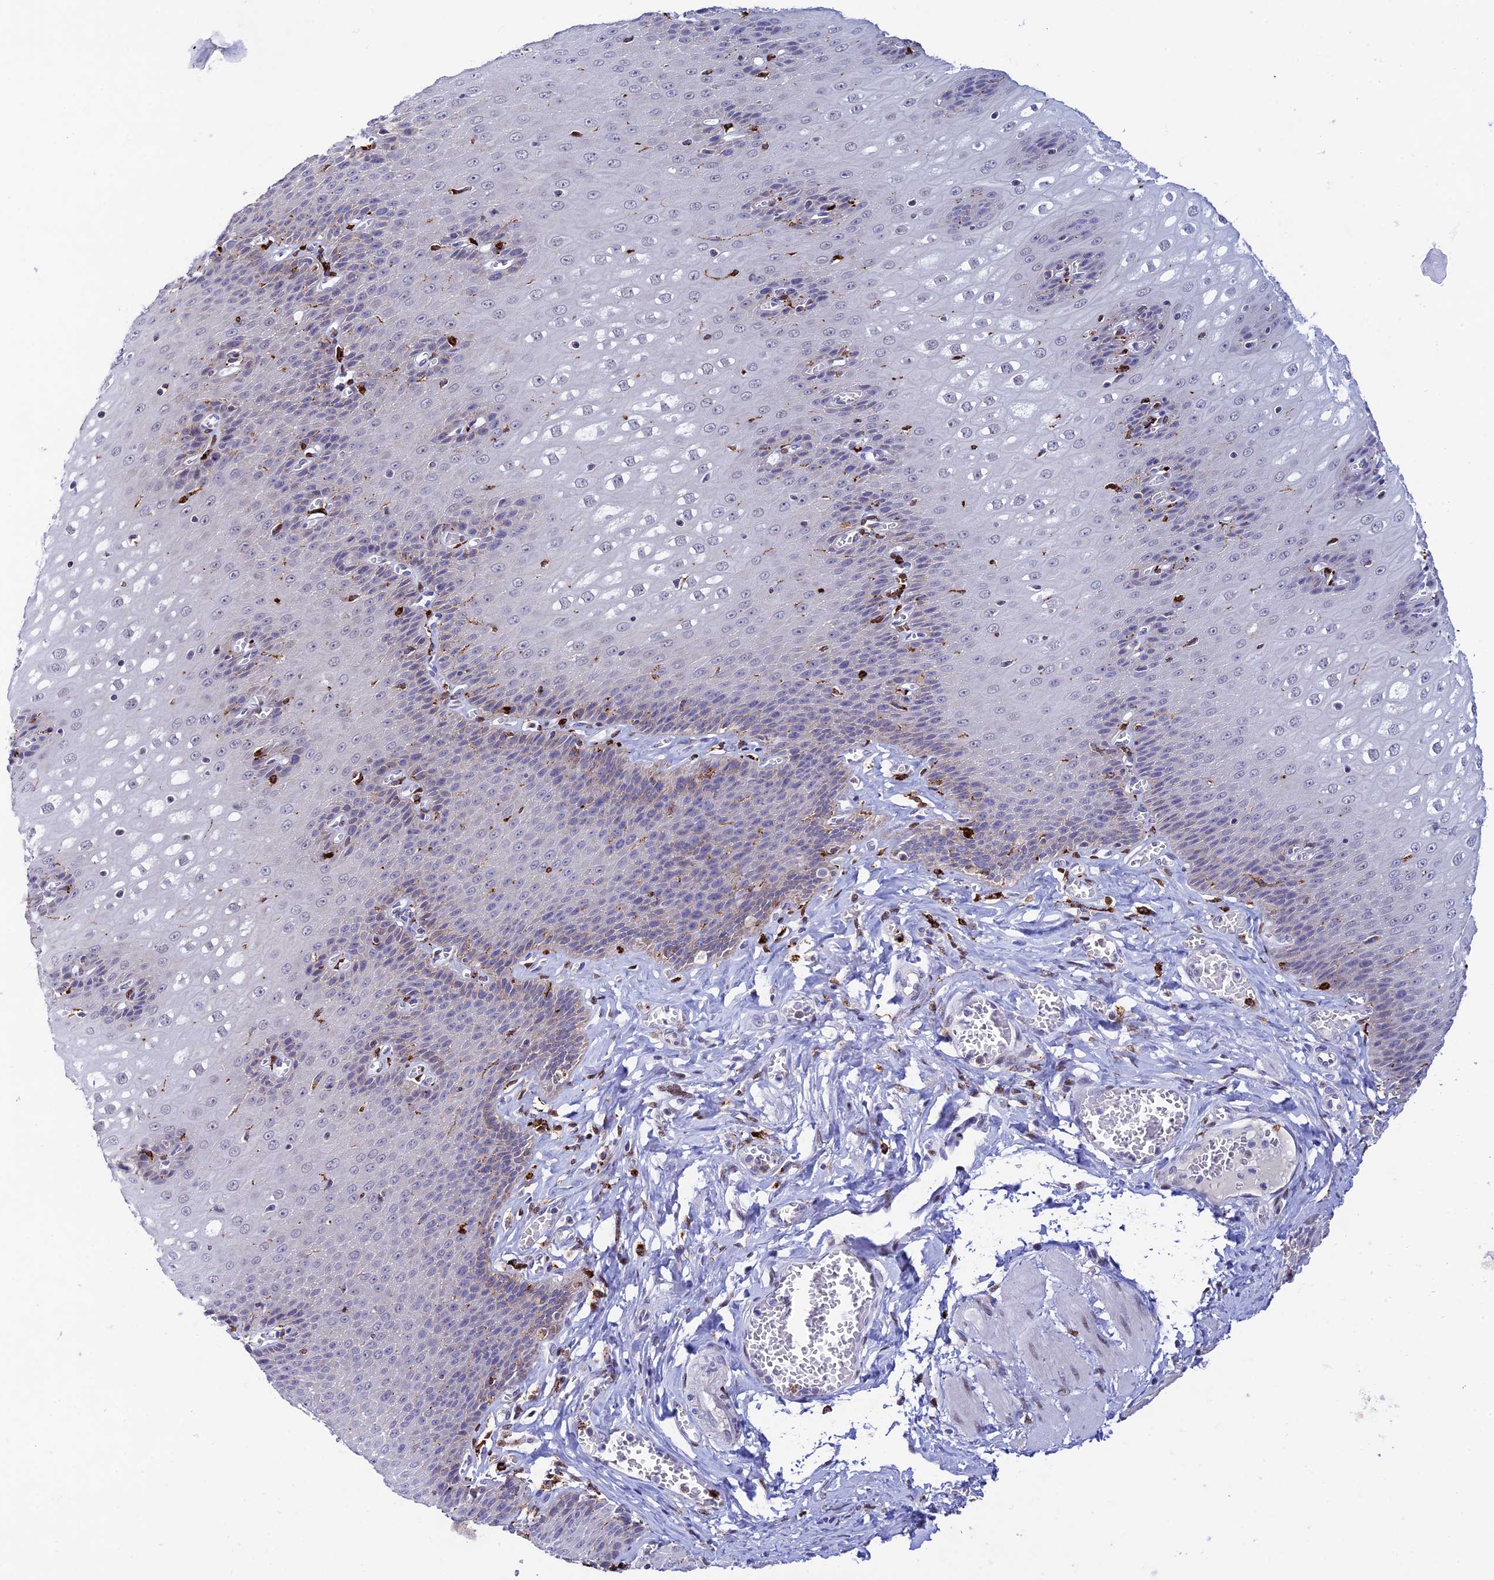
{"staining": {"intensity": "weak", "quantity": "<25%", "location": "cytoplasmic/membranous"}, "tissue": "esophagus", "cell_type": "Squamous epithelial cells", "image_type": "normal", "snomed": [{"axis": "morphology", "description": "Normal tissue, NOS"}, {"axis": "topography", "description": "Esophagus"}], "caption": "IHC image of benign esophagus: human esophagus stained with DAB exhibits no significant protein expression in squamous epithelial cells.", "gene": "HIC1", "patient": {"sex": "male", "age": 60}}